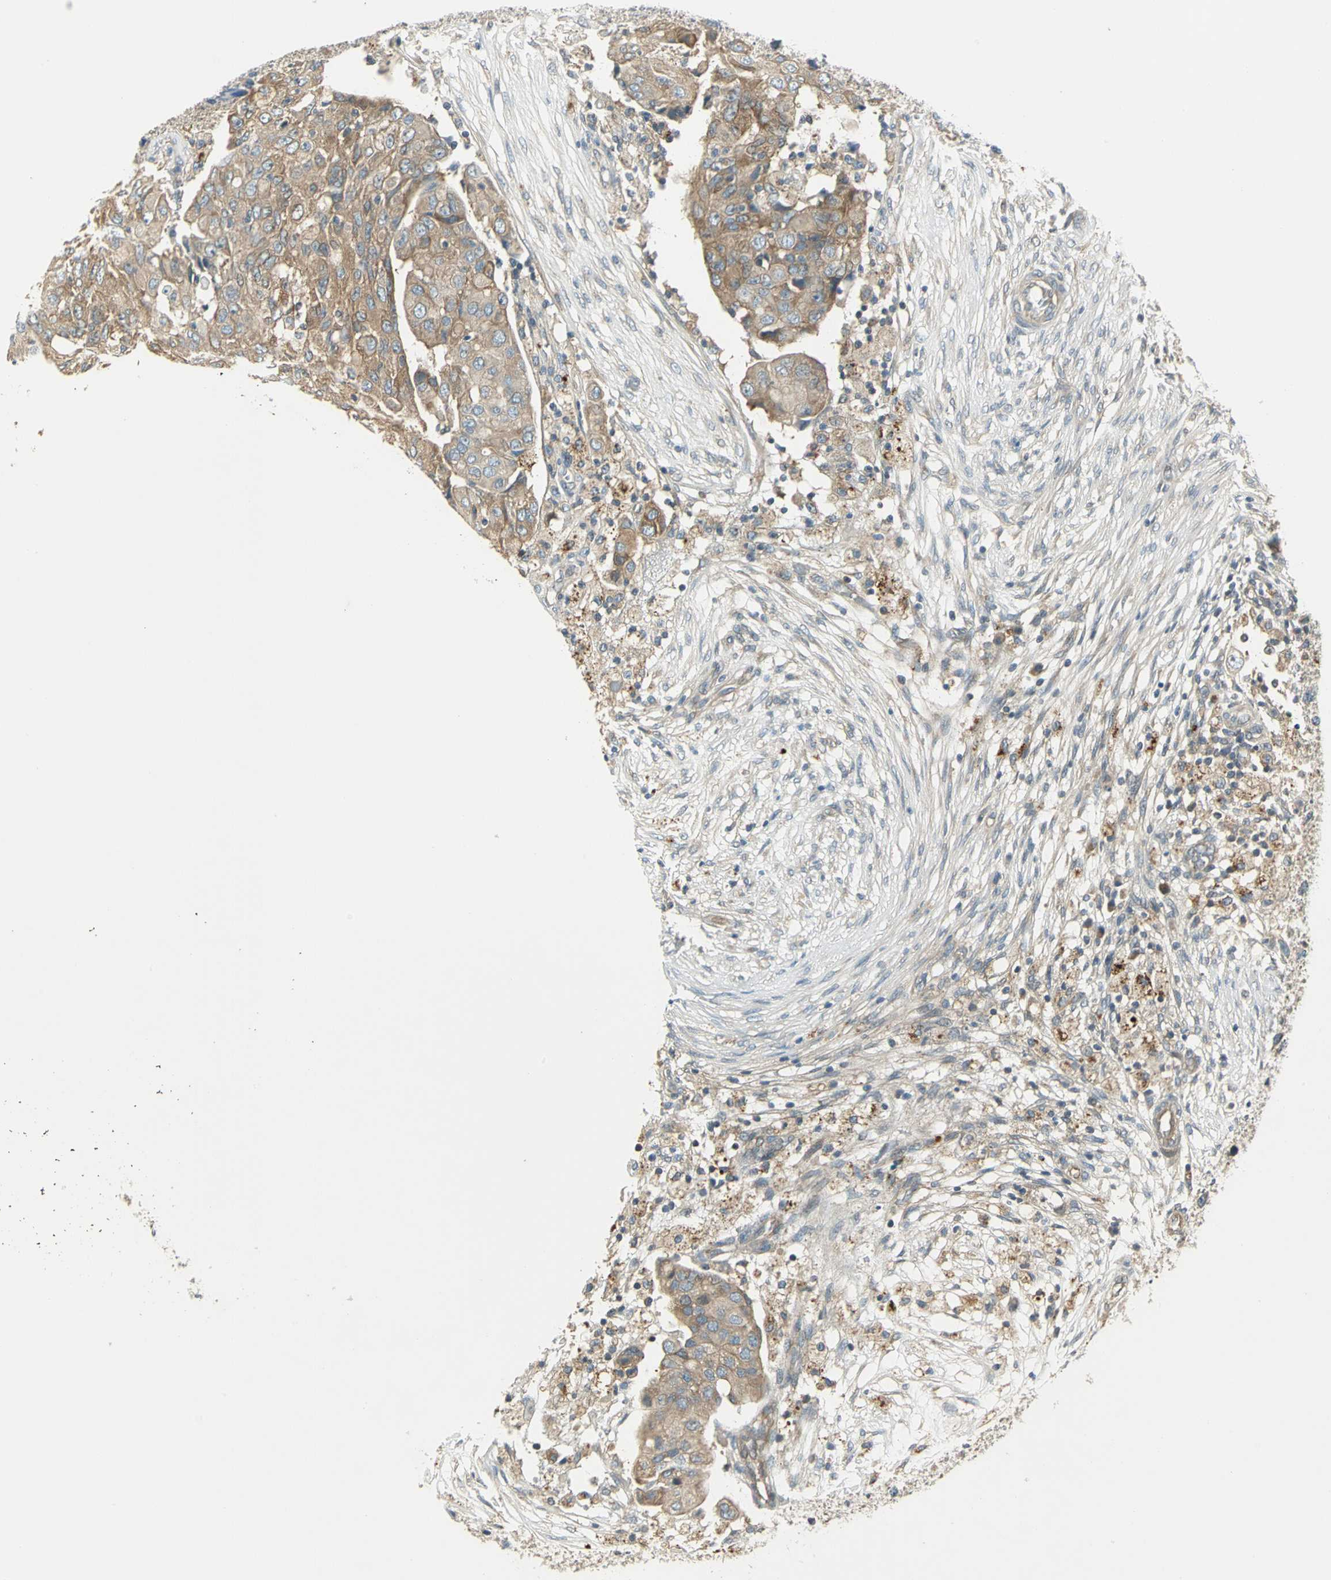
{"staining": {"intensity": "moderate", "quantity": ">75%", "location": "cytoplasmic/membranous"}, "tissue": "ovarian cancer", "cell_type": "Tumor cells", "image_type": "cancer", "snomed": [{"axis": "morphology", "description": "Carcinoma, endometroid"}, {"axis": "topography", "description": "Ovary"}], "caption": "Protein expression by immunohistochemistry shows moderate cytoplasmic/membranous positivity in approximately >75% of tumor cells in endometroid carcinoma (ovarian). The protein is stained brown, and the nuclei are stained in blue (DAB IHC with brightfield microscopy, high magnification).", "gene": "PRKAA1", "patient": {"sex": "female", "age": 42}}